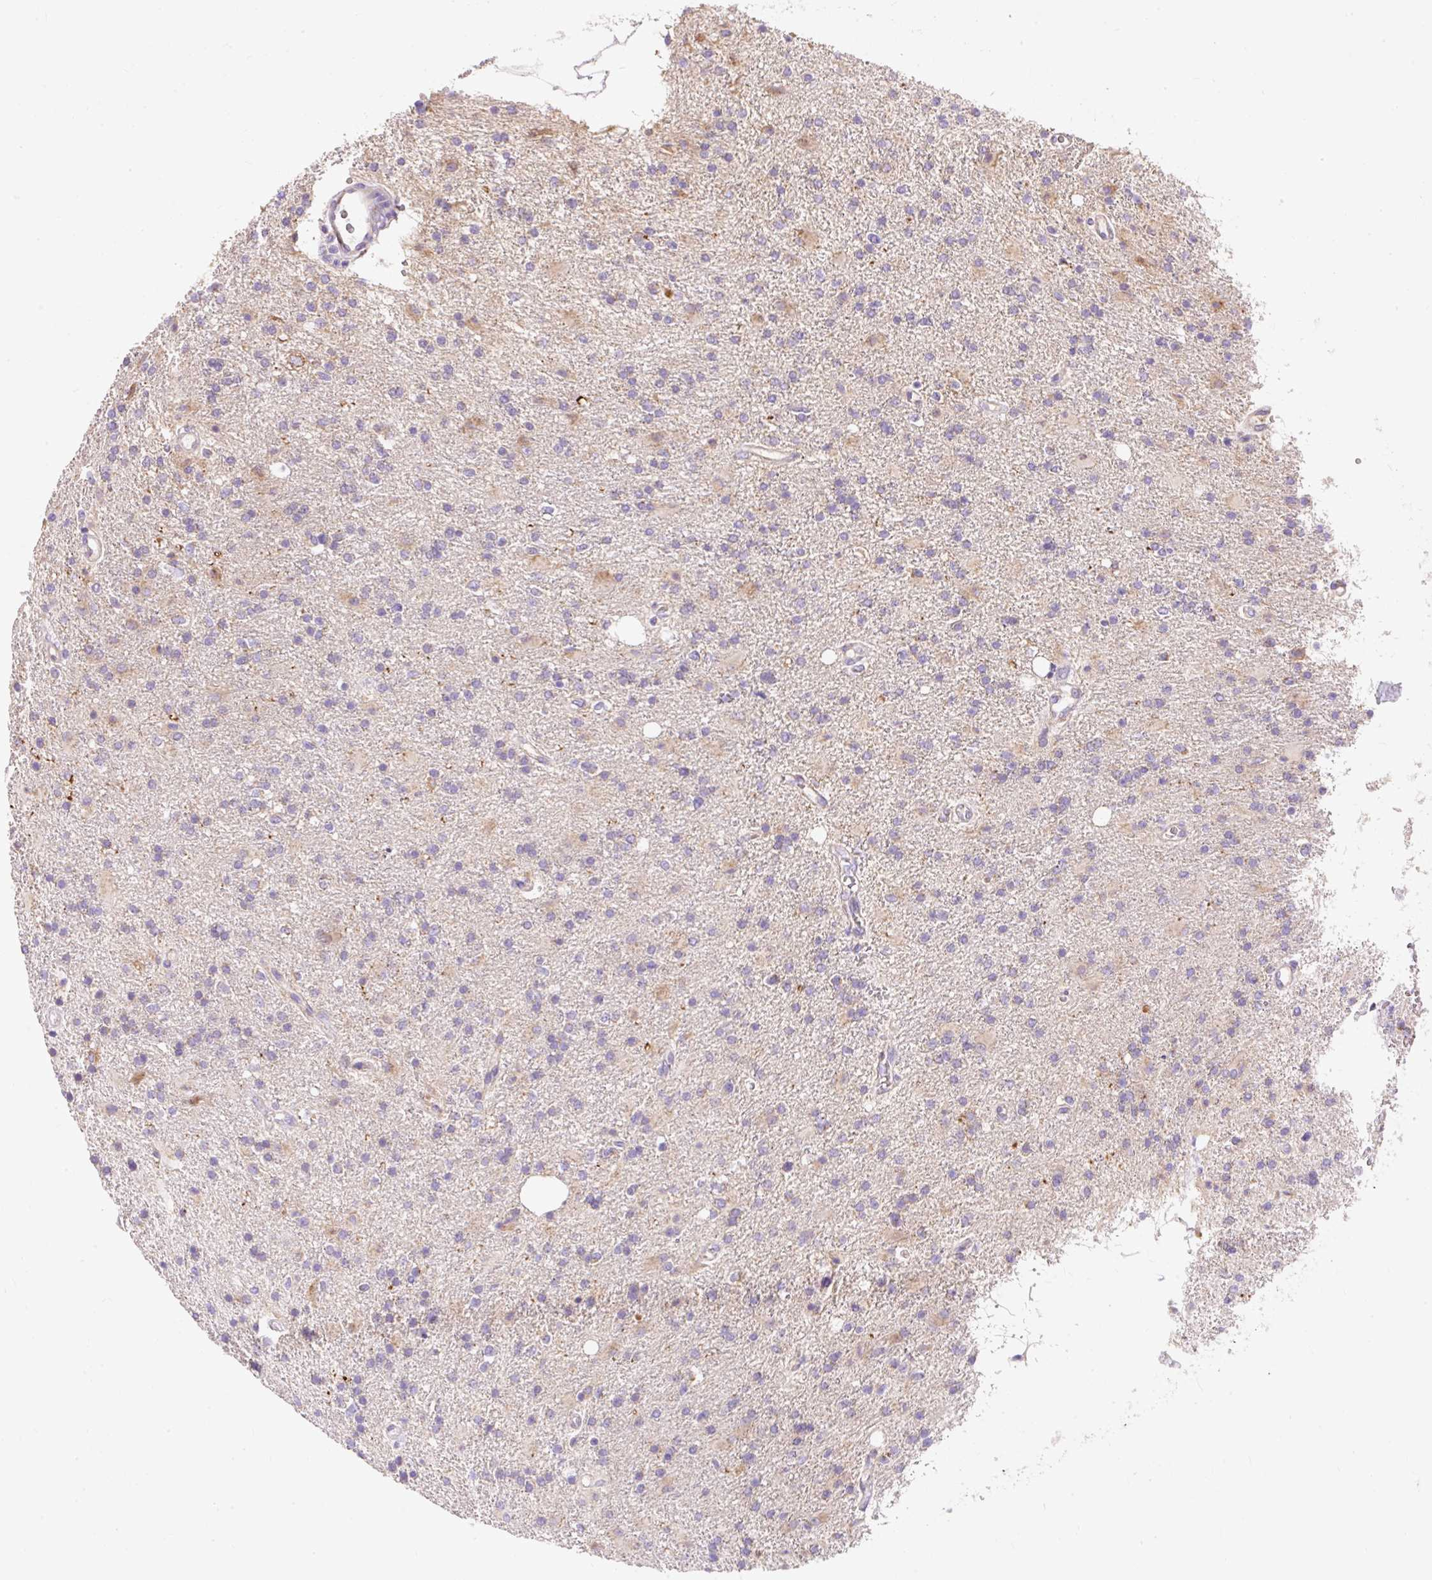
{"staining": {"intensity": "weak", "quantity": "<25%", "location": "cytoplasmic/membranous"}, "tissue": "glioma", "cell_type": "Tumor cells", "image_type": "cancer", "snomed": [{"axis": "morphology", "description": "Glioma, malignant, High grade"}, {"axis": "topography", "description": "Brain"}], "caption": "Tumor cells are negative for brown protein staining in glioma.", "gene": "PMAIP1", "patient": {"sex": "male", "age": 56}}